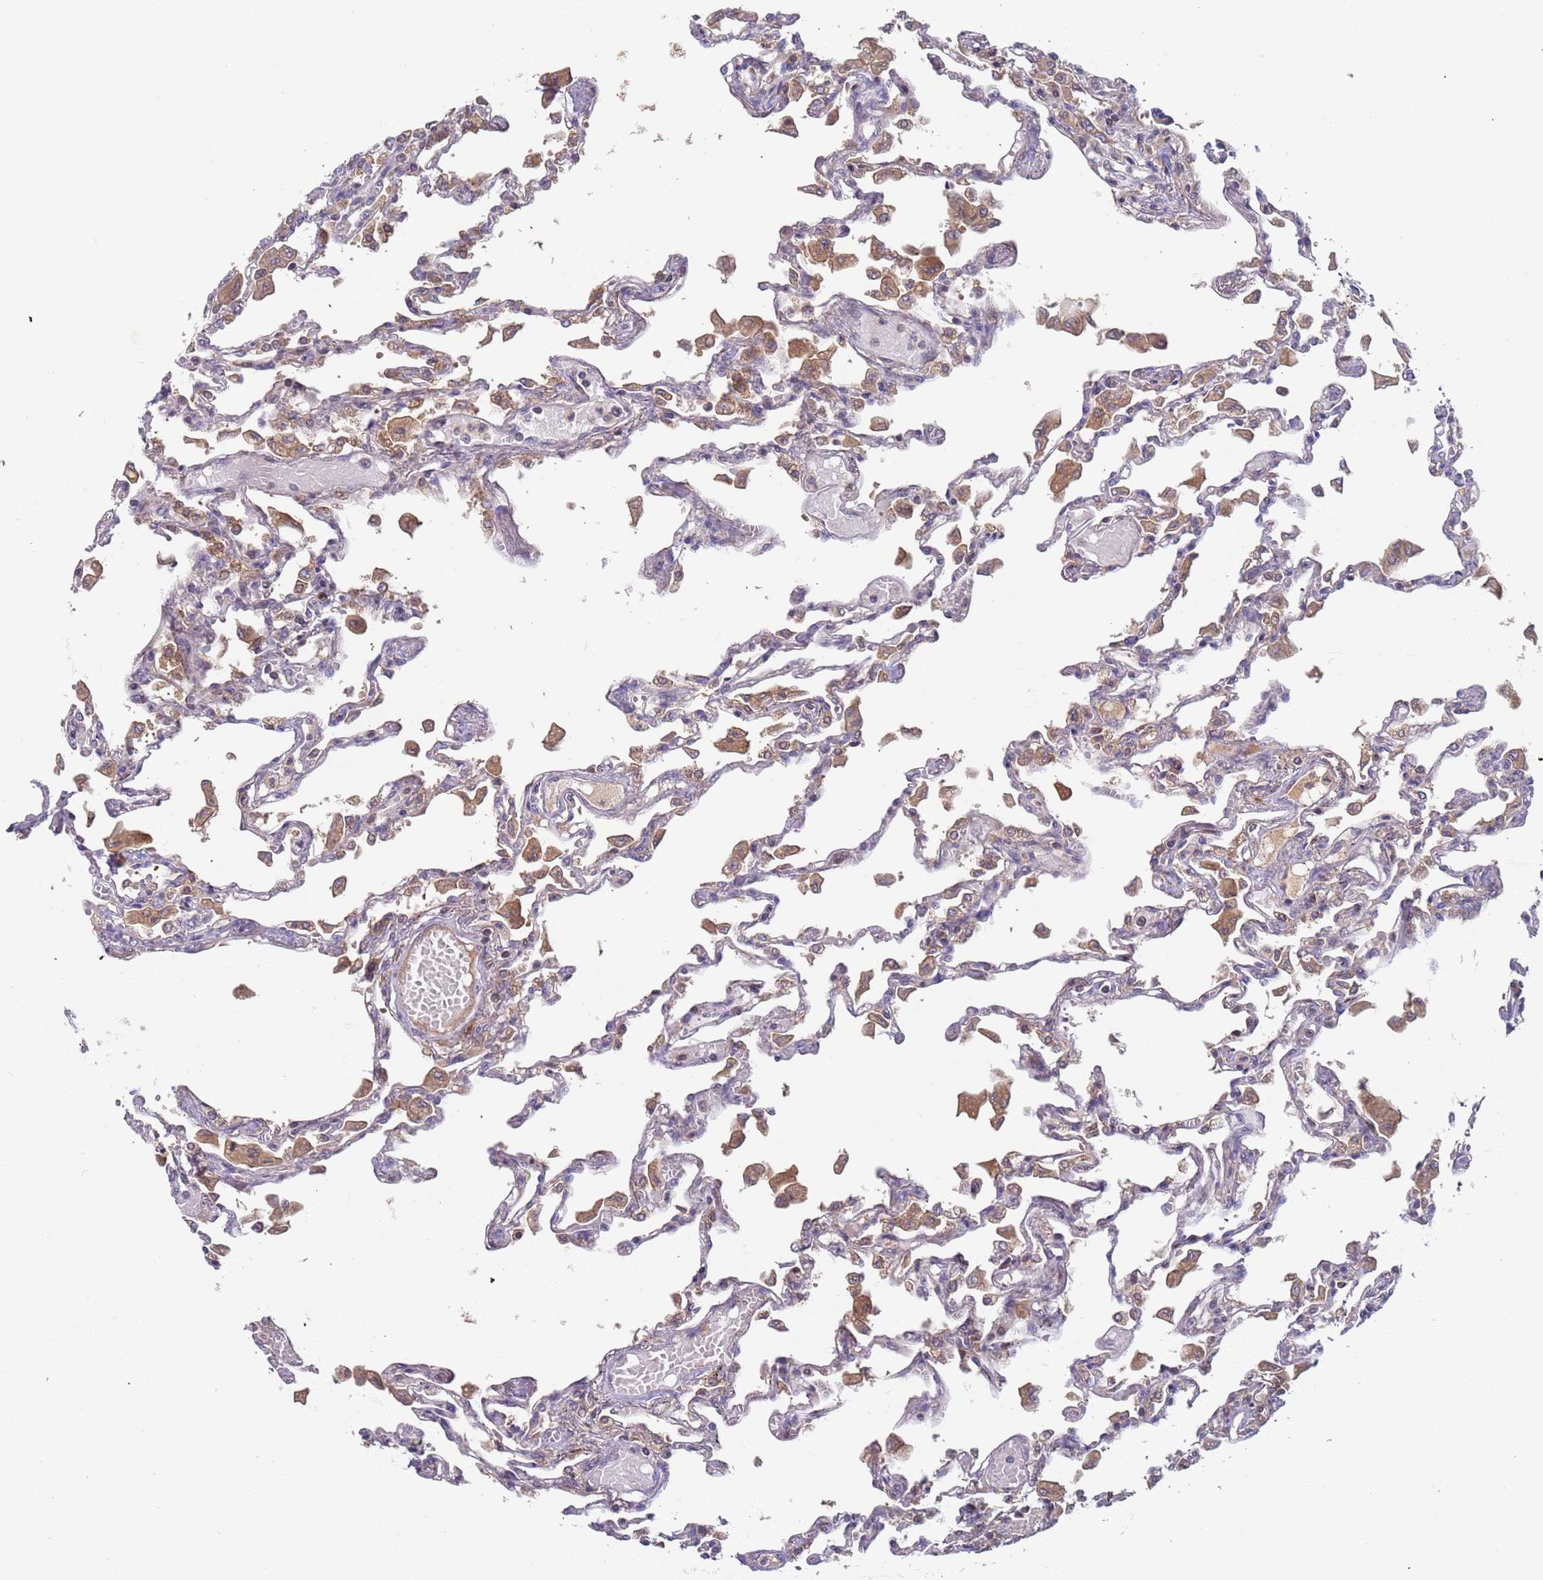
{"staining": {"intensity": "moderate", "quantity": "<25%", "location": "cytoplasmic/membranous"}, "tissue": "lung", "cell_type": "Alveolar cells", "image_type": "normal", "snomed": [{"axis": "morphology", "description": "Normal tissue, NOS"}, {"axis": "topography", "description": "Bronchus"}, {"axis": "topography", "description": "Lung"}], "caption": "IHC of benign lung reveals low levels of moderate cytoplasmic/membranous positivity in approximately <25% of alveolar cells.", "gene": "OR5A2", "patient": {"sex": "female", "age": 49}}